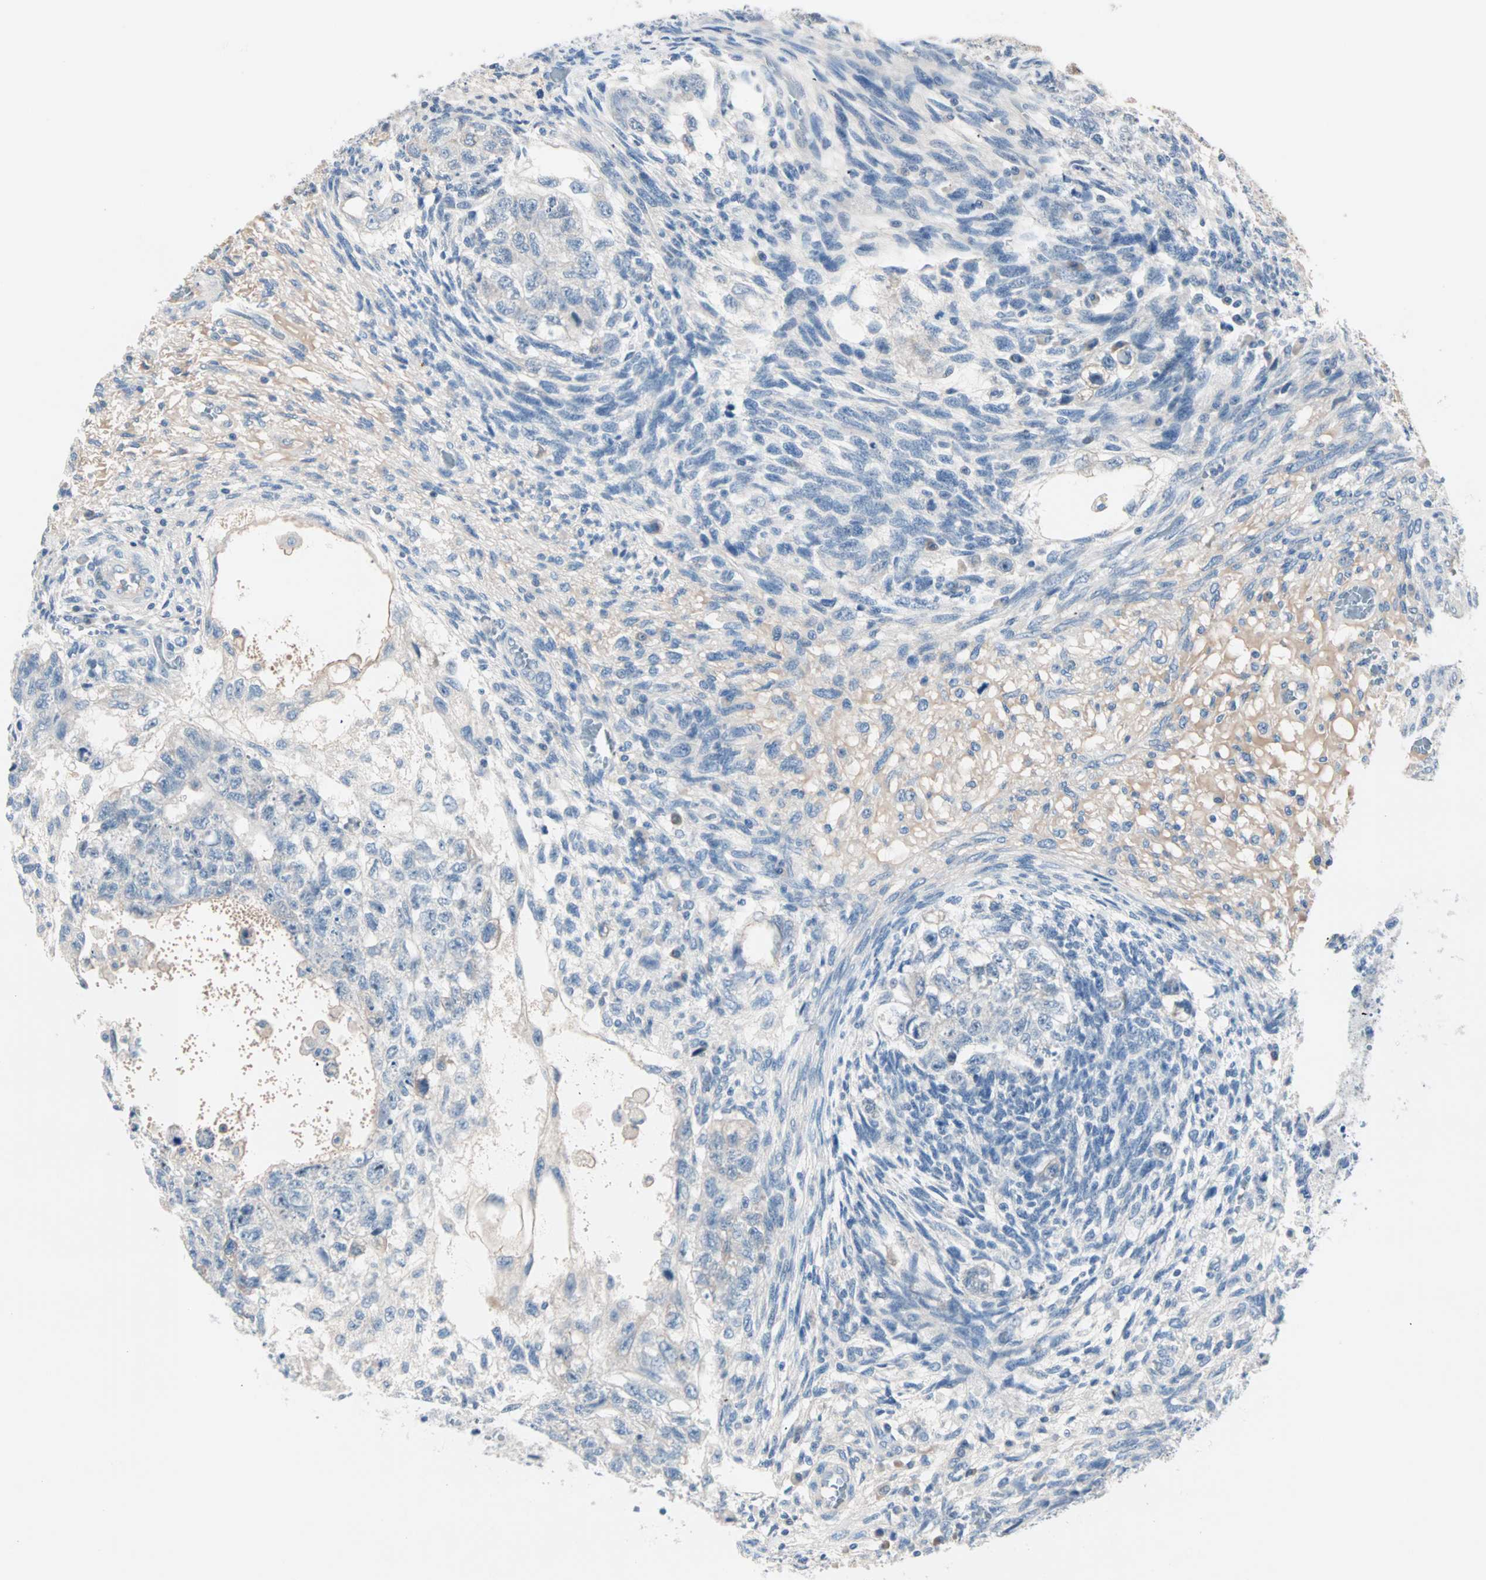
{"staining": {"intensity": "negative", "quantity": "none", "location": "none"}, "tissue": "testis cancer", "cell_type": "Tumor cells", "image_type": "cancer", "snomed": [{"axis": "morphology", "description": "Normal tissue, NOS"}, {"axis": "morphology", "description": "Carcinoma, Embryonal, NOS"}, {"axis": "topography", "description": "Testis"}], "caption": "An immunohistochemistry (IHC) micrograph of testis cancer is shown. There is no staining in tumor cells of testis cancer. Nuclei are stained in blue.", "gene": "NEFH", "patient": {"sex": "male", "age": 36}}